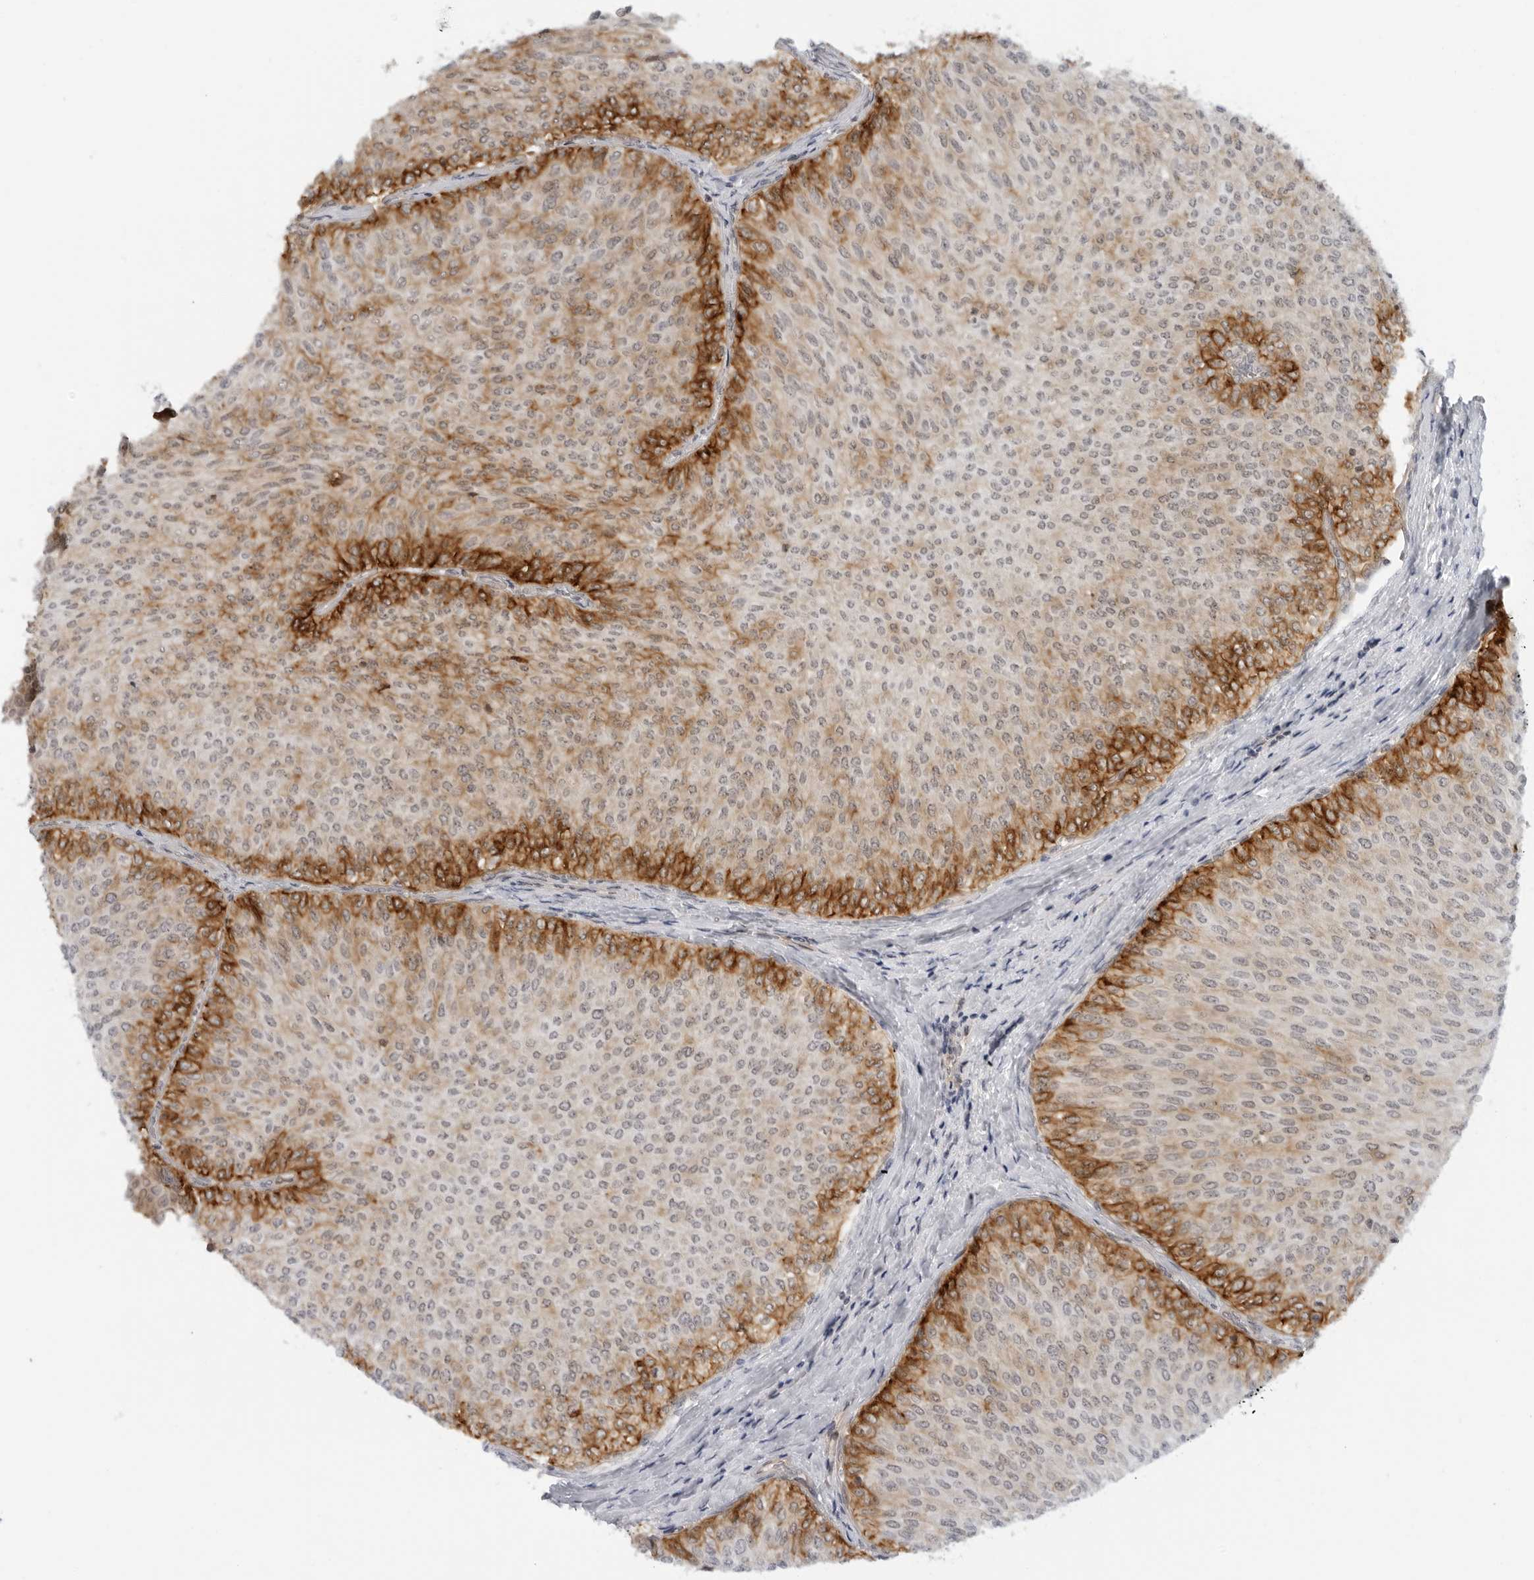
{"staining": {"intensity": "moderate", "quantity": "25%-75%", "location": "cytoplasmic/membranous"}, "tissue": "urothelial cancer", "cell_type": "Tumor cells", "image_type": "cancer", "snomed": [{"axis": "morphology", "description": "Urothelial carcinoma, Low grade"}, {"axis": "topography", "description": "Urinary bladder"}], "caption": "The micrograph demonstrates immunohistochemical staining of urothelial cancer. There is moderate cytoplasmic/membranous positivity is identified in about 25%-75% of tumor cells.", "gene": "SUGCT", "patient": {"sex": "male", "age": 78}}